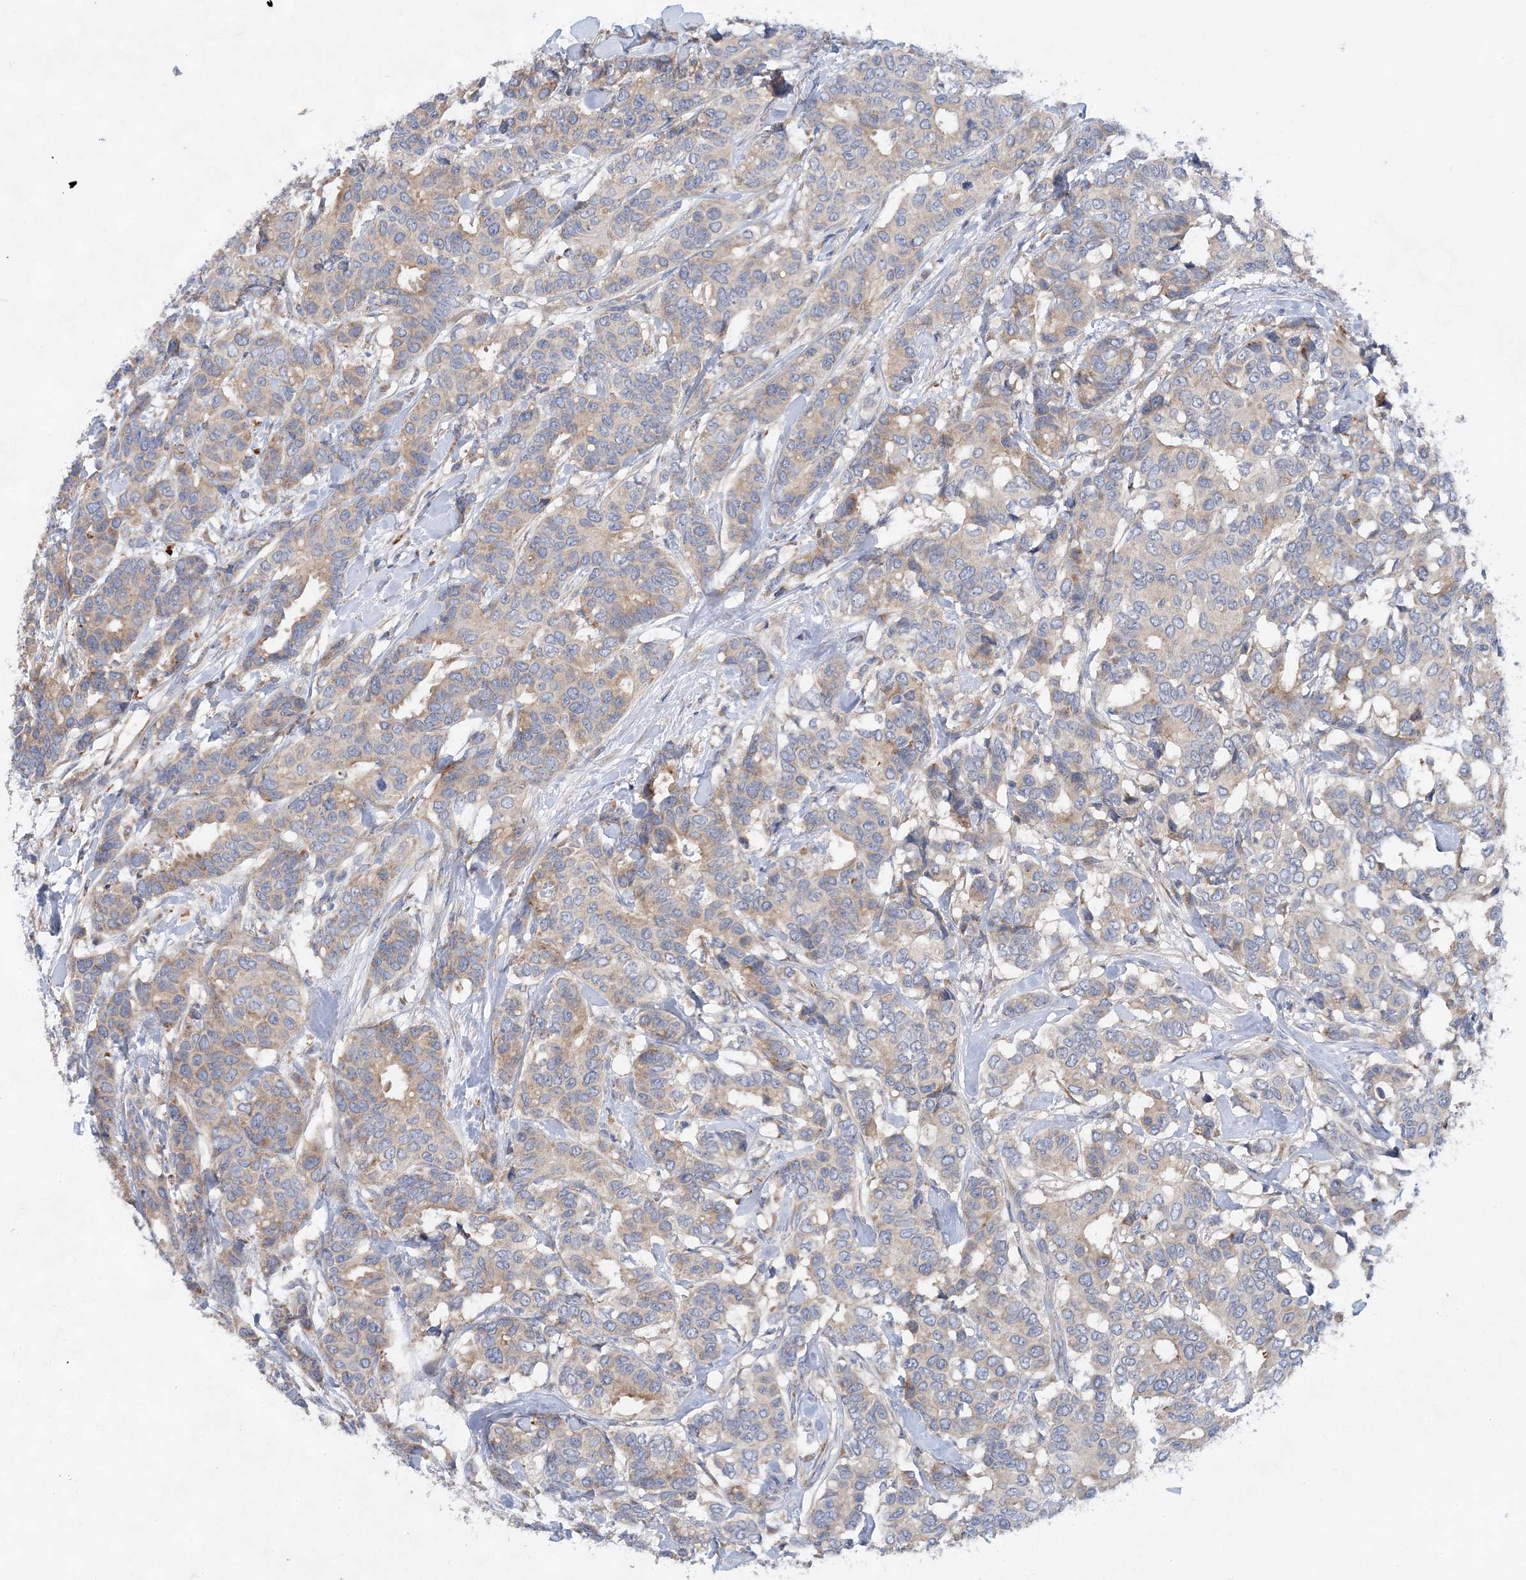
{"staining": {"intensity": "weak", "quantity": "<25%", "location": "cytoplasmic/membranous"}, "tissue": "breast cancer", "cell_type": "Tumor cells", "image_type": "cancer", "snomed": [{"axis": "morphology", "description": "Duct carcinoma"}, {"axis": "topography", "description": "Breast"}], "caption": "Tumor cells show no significant protein positivity in breast cancer (intraductal carcinoma). Nuclei are stained in blue.", "gene": "TRAPPC13", "patient": {"sex": "female", "age": 87}}